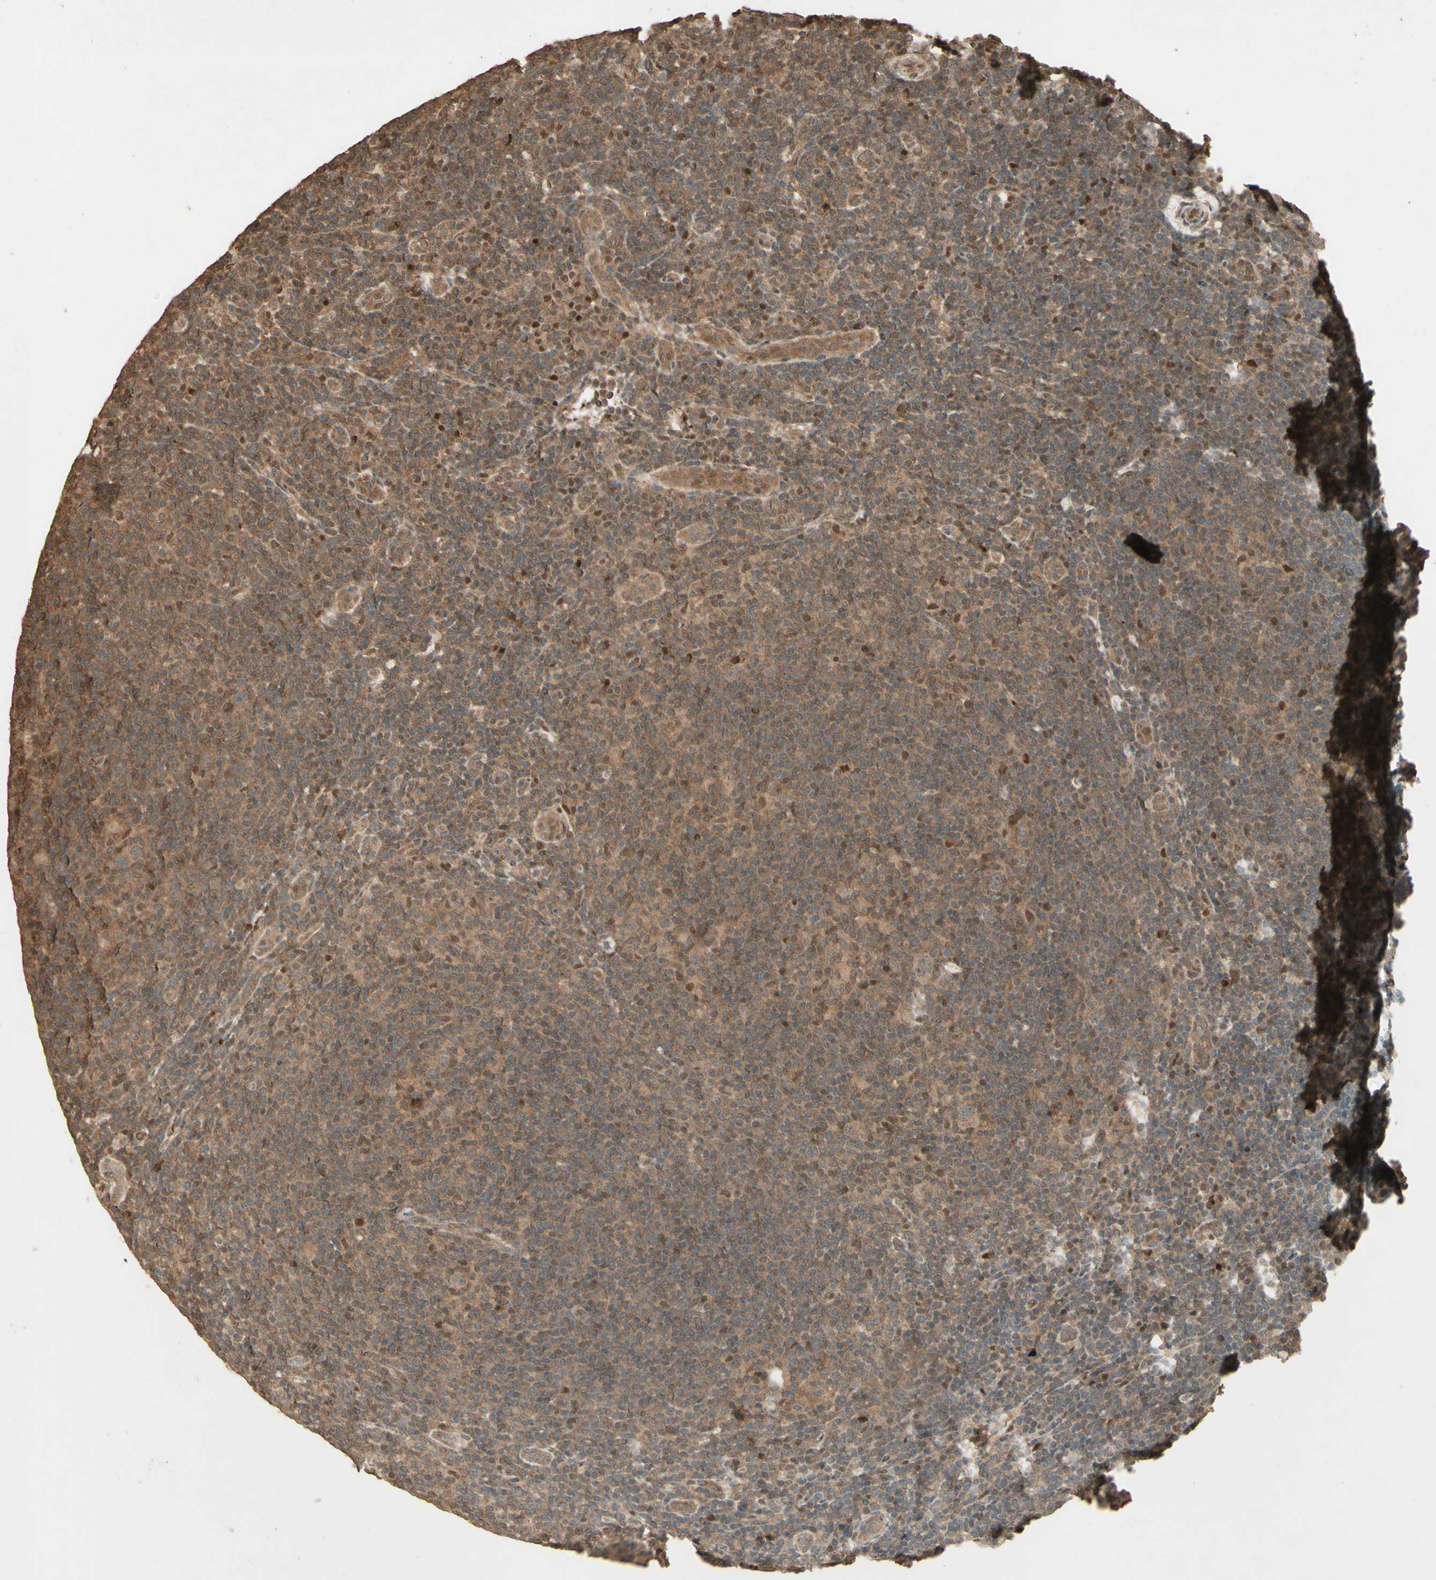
{"staining": {"intensity": "moderate", "quantity": ">75%", "location": "cytoplasmic/membranous,nuclear"}, "tissue": "lymphoma", "cell_type": "Tumor cells", "image_type": "cancer", "snomed": [{"axis": "morphology", "description": "Hodgkin's disease, NOS"}, {"axis": "topography", "description": "Lymph node"}], "caption": "Lymphoma stained with immunohistochemistry reveals moderate cytoplasmic/membranous and nuclear staining in approximately >75% of tumor cells.", "gene": "SMAD9", "patient": {"sex": "female", "age": 57}}